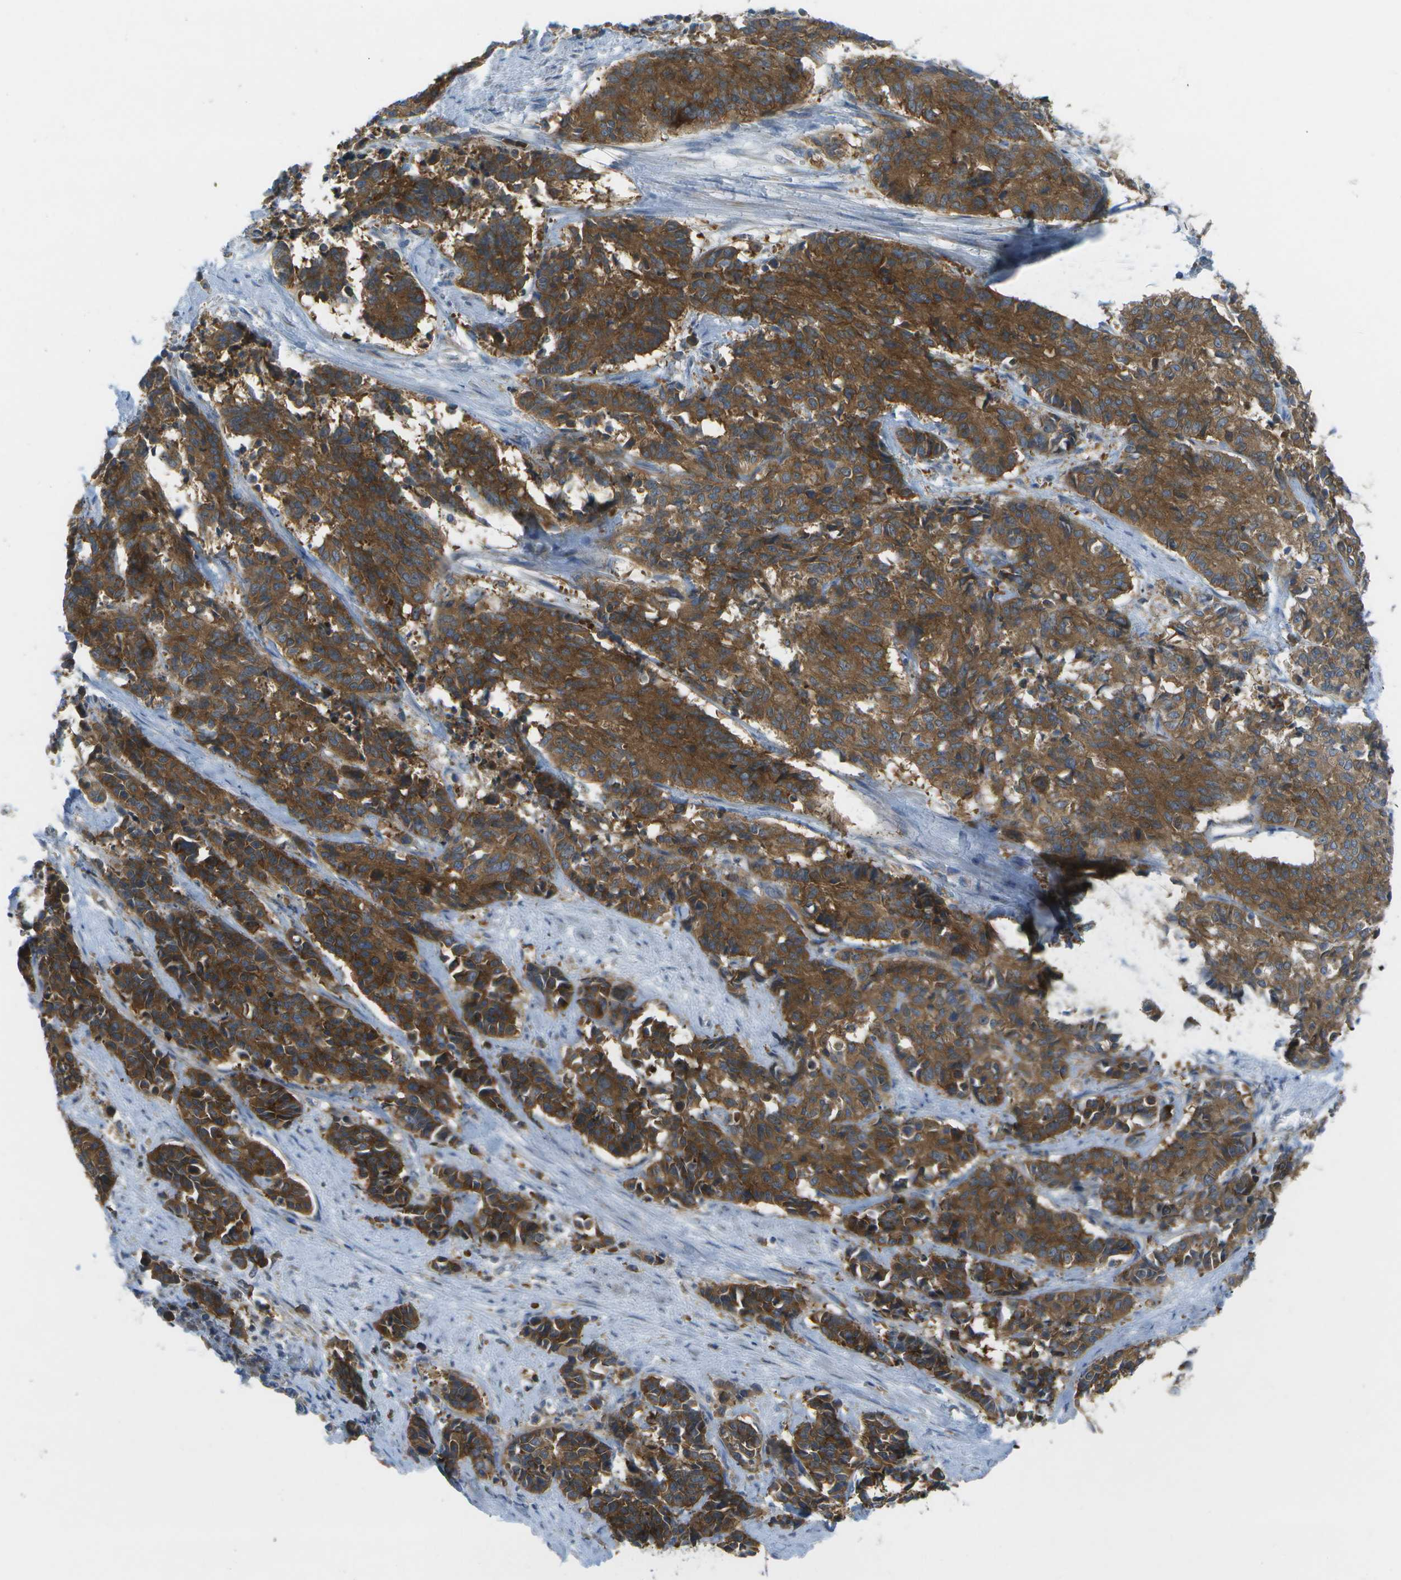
{"staining": {"intensity": "strong", "quantity": ">75%", "location": "cytoplasmic/membranous"}, "tissue": "cervical cancer", "cell_type": "Tumor cells", "image_type": "cancer", "snomed": [{"axis": "morphology", "description": "Squamous cell carcinoma, NOS"}, {"axis": "topography", "description": "Cervix"}], "caption": "Immunohistochemical staining of human cervical squamous cell carcinoma reveals strong cytoplasmic/membranous protein expression in approximately >75% of tumor cells.", "gene": "WNK2", "patient": {"sex": "female", "age": 35}}